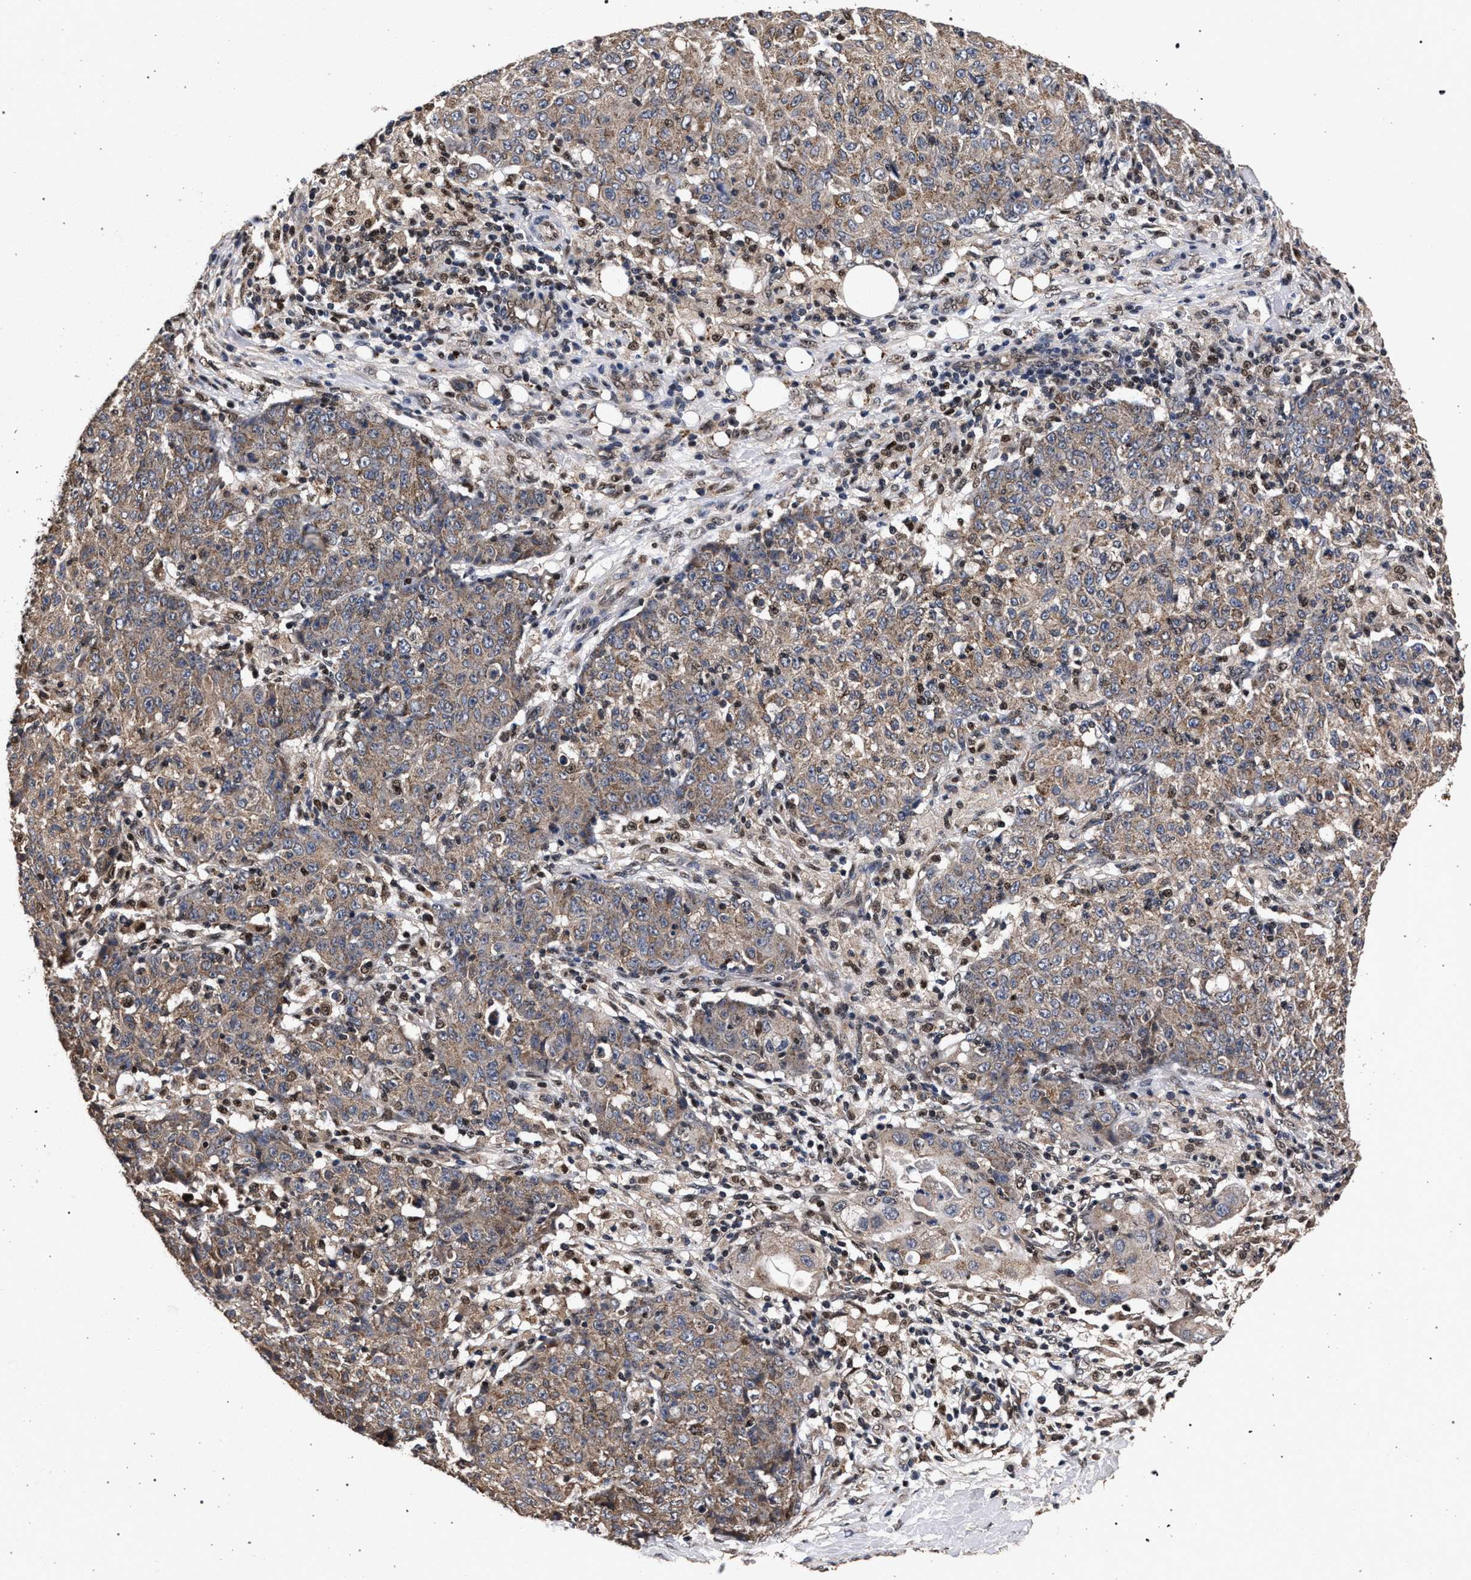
{"staining": {"intensity": "moderate", "quantity": ">75%", "location": "cytoplasmic/membranous"}, "tissue": "ovarian cancer", "cell_type": "Tumor cells", "image_type": "cancer", "snomed": [{"axis": "morphology", "description": "Carcinoma, endometroid"}, {"axis": "topography", "description": "Ovary"}], "caption": "Brown immunohistochemical staining in human ovarian endometroid carcinoma shows moderate cytoplasmic/membranous expression in about >75% of tumor cells.", "gene": "ACOX1", "patient": {"sex": "female", "age": 42}}